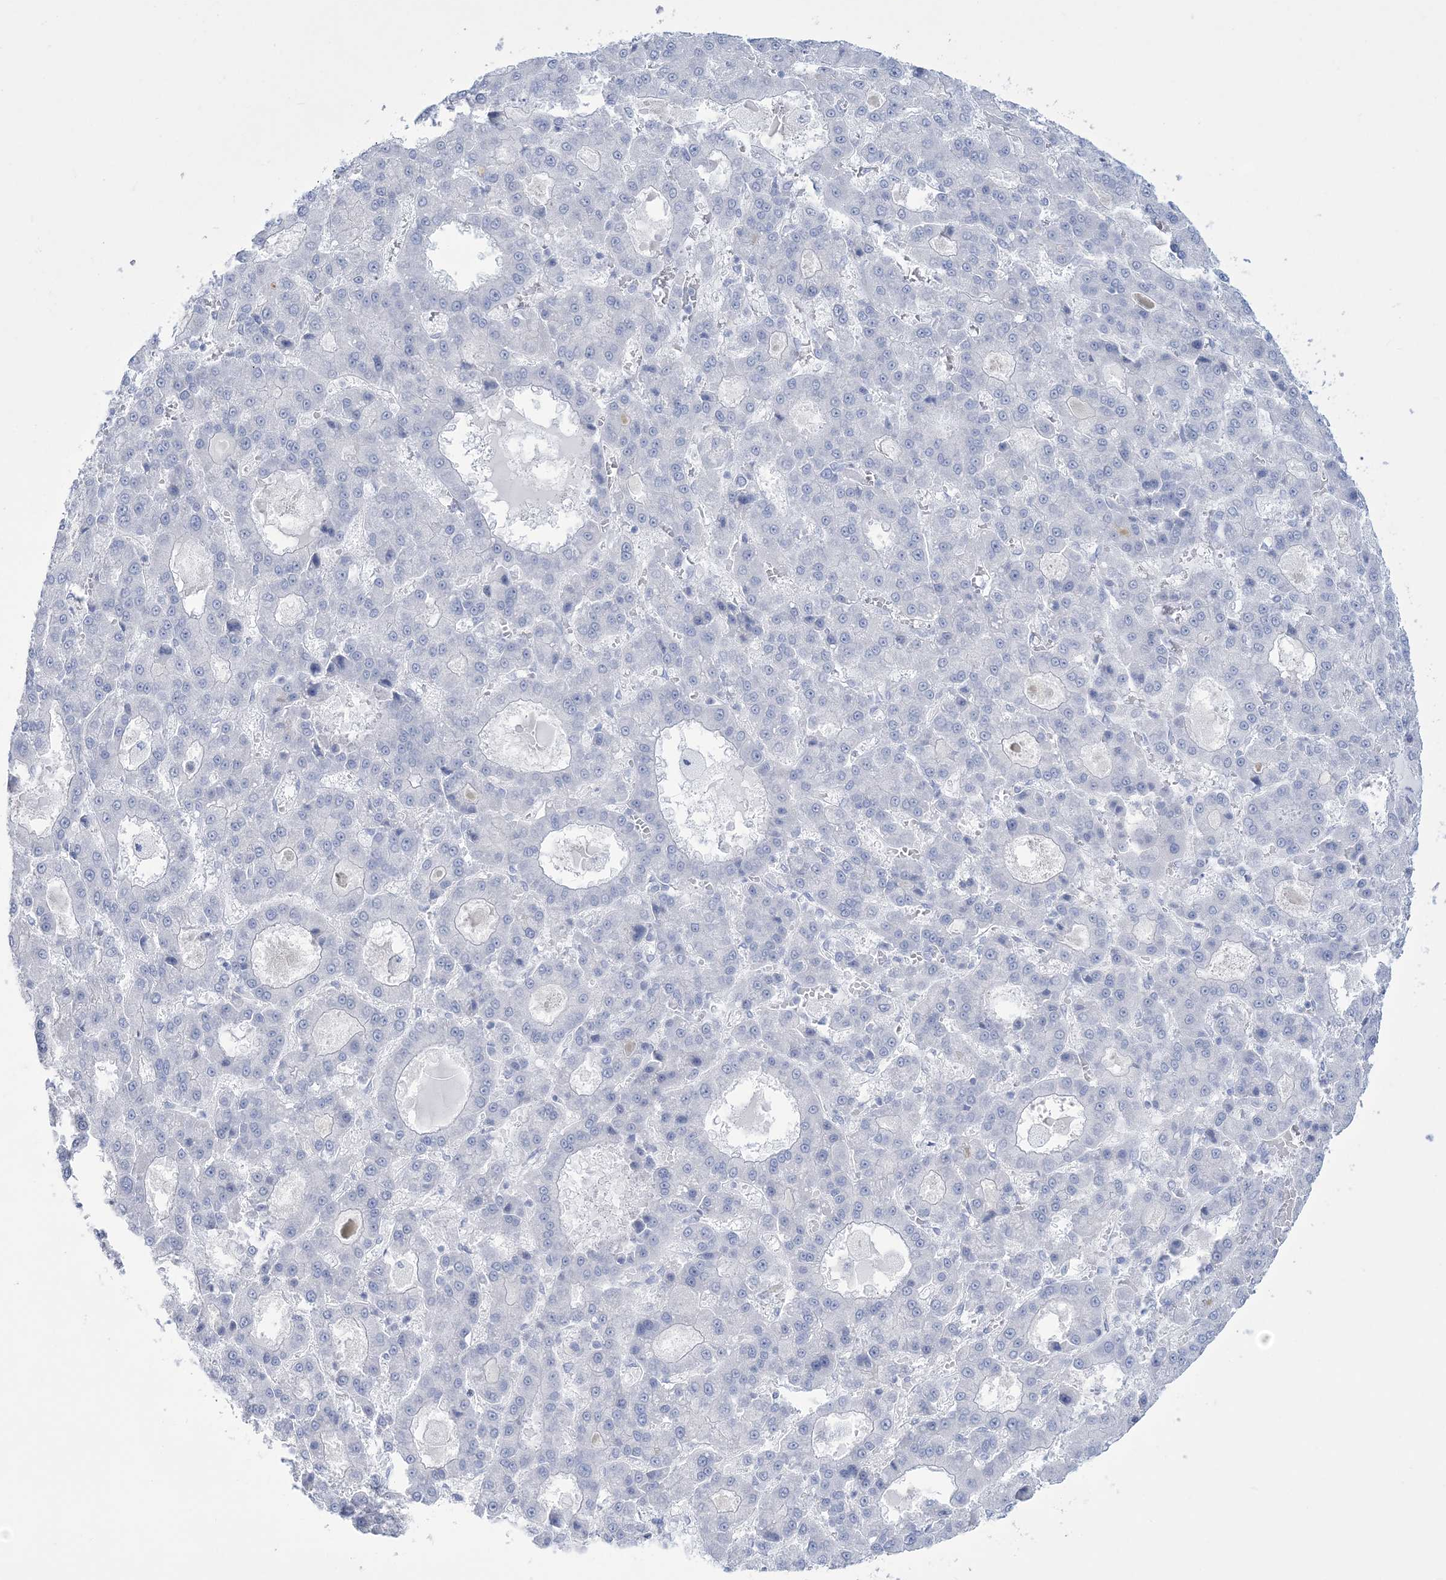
{"staining": {"intensity": "negative", "quantity": "none", "location": "none"}, "tissue": "liver cancer", "cell_type": "Tumor cells", "image_type": "cancer", "snomed": [{"axis": "morphology", "description": "Carcinoma, Hepatocellular, NOS"}, {"axis": "topography", "description": "Liver"}], "caption": "An immunohistochemistry micrograph of liver cancer (hepatocellular carcinoma) is shown. There is no staining in tumor cells of liver cancer (hepatocellular carcinoma). (DAB immunohistochemistry (IHC) visualized using brightfield microscopy, high magnification).", "gene": "RBP2", "patient": {"sex": "male", "age": 70}}